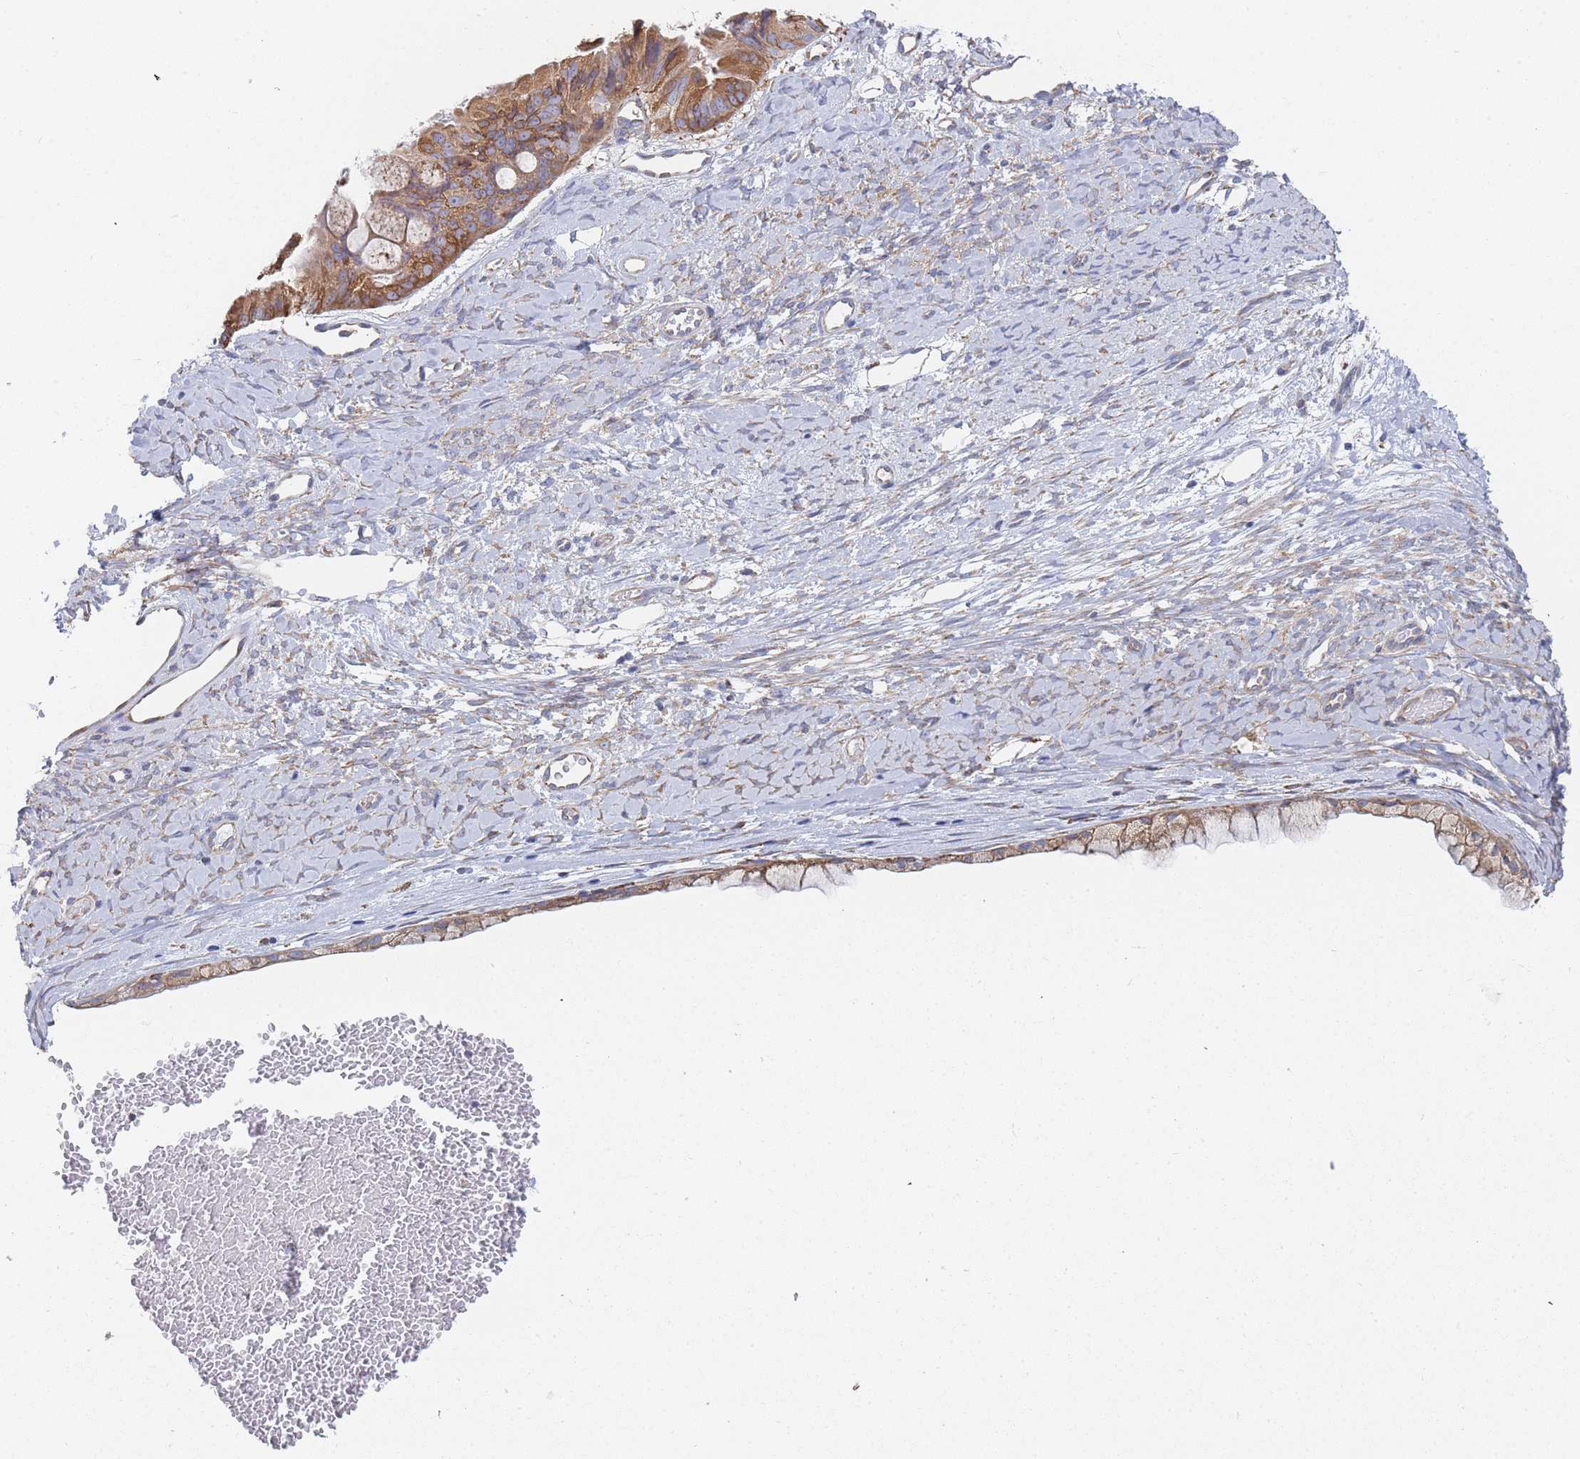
{"staining": {"intensity": "moderate", "quantity": ">75%", "location": "cytoplasmic/membranous"}, "tissue": "ovarian cancer", "cell_type": "Tumor cells", "image_type": "cancer", "snomed": [{"axis": "morphology", "description": "Cystadenocarcinoma, mucinous, NOS"}, {"axis": "topography", "description": "Ovary"}], "caption": "Immunohistochemical staining of human ovarian cancer (mucinous cystadenocarcinoma) displays medium levels of moderate cytoplasmic/membranous protein staining in approximately >75% of tumor cells.", "gene": "OR7C2", "patient": {"sex": "female", "age": 61}}